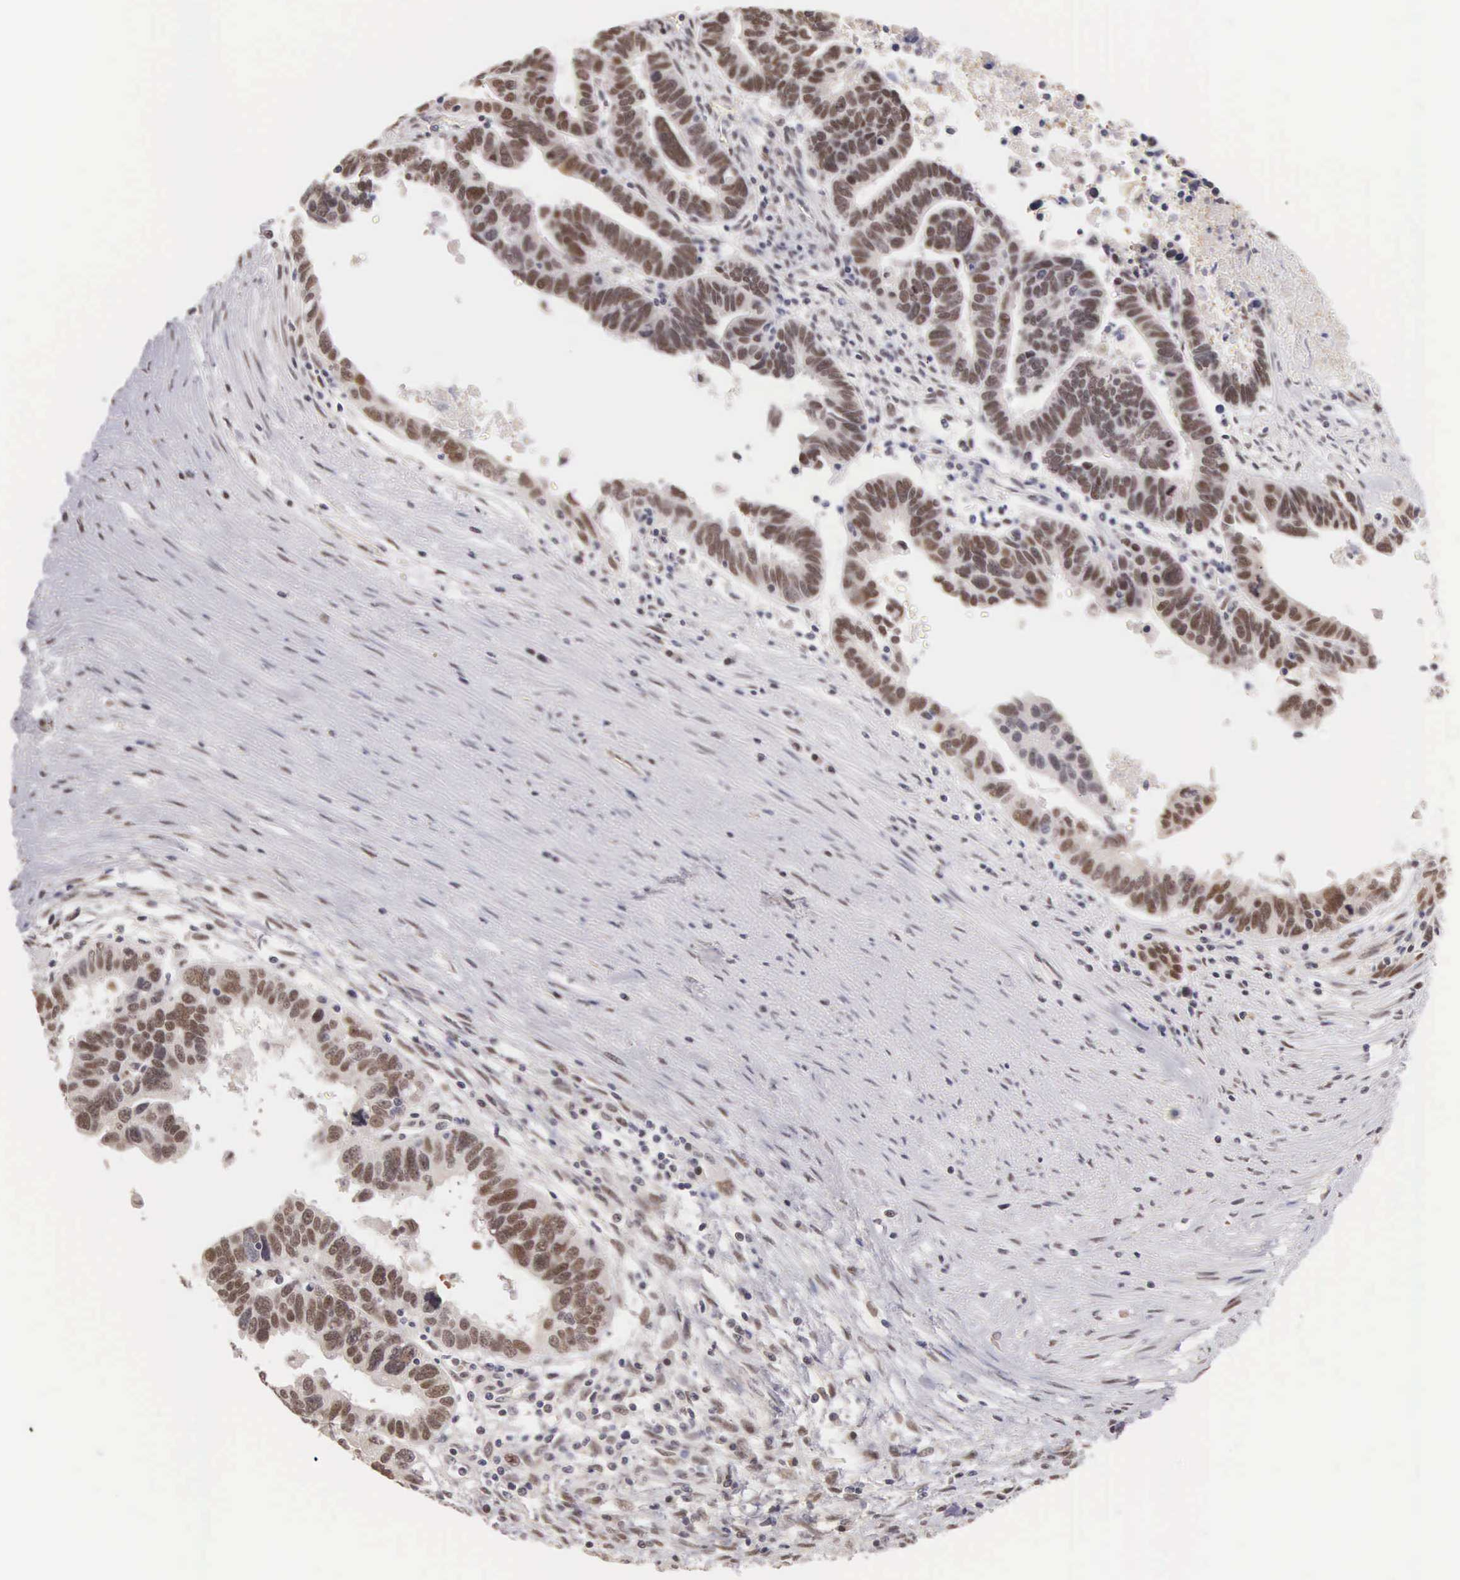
{"staining": {"intensity": "moderate", "quantity": "25%-75%", "location": "nuclear"}, "tissue": "ovarian cancer", "cell_type": "Tumor cells", "image_type": "cancer", "snomed": [{"axis": "morphology", "description": "Carcinoma, endometroid"}, {"axis": "morphology", "description": "Cystadenocarcinoma, serous, NOS"}, {"axis": "topography", "description": "Ovary"}], "caption": "A histopathology image showing moderate nuclear staining in approximately 25%-75% of tumor cells in ovarian cancer (endometroid carcinoma), as visualized by brown immunohistochemical staining.", "gene": "HMGXB4", "patient": {"sex": "female", "age": 45}}